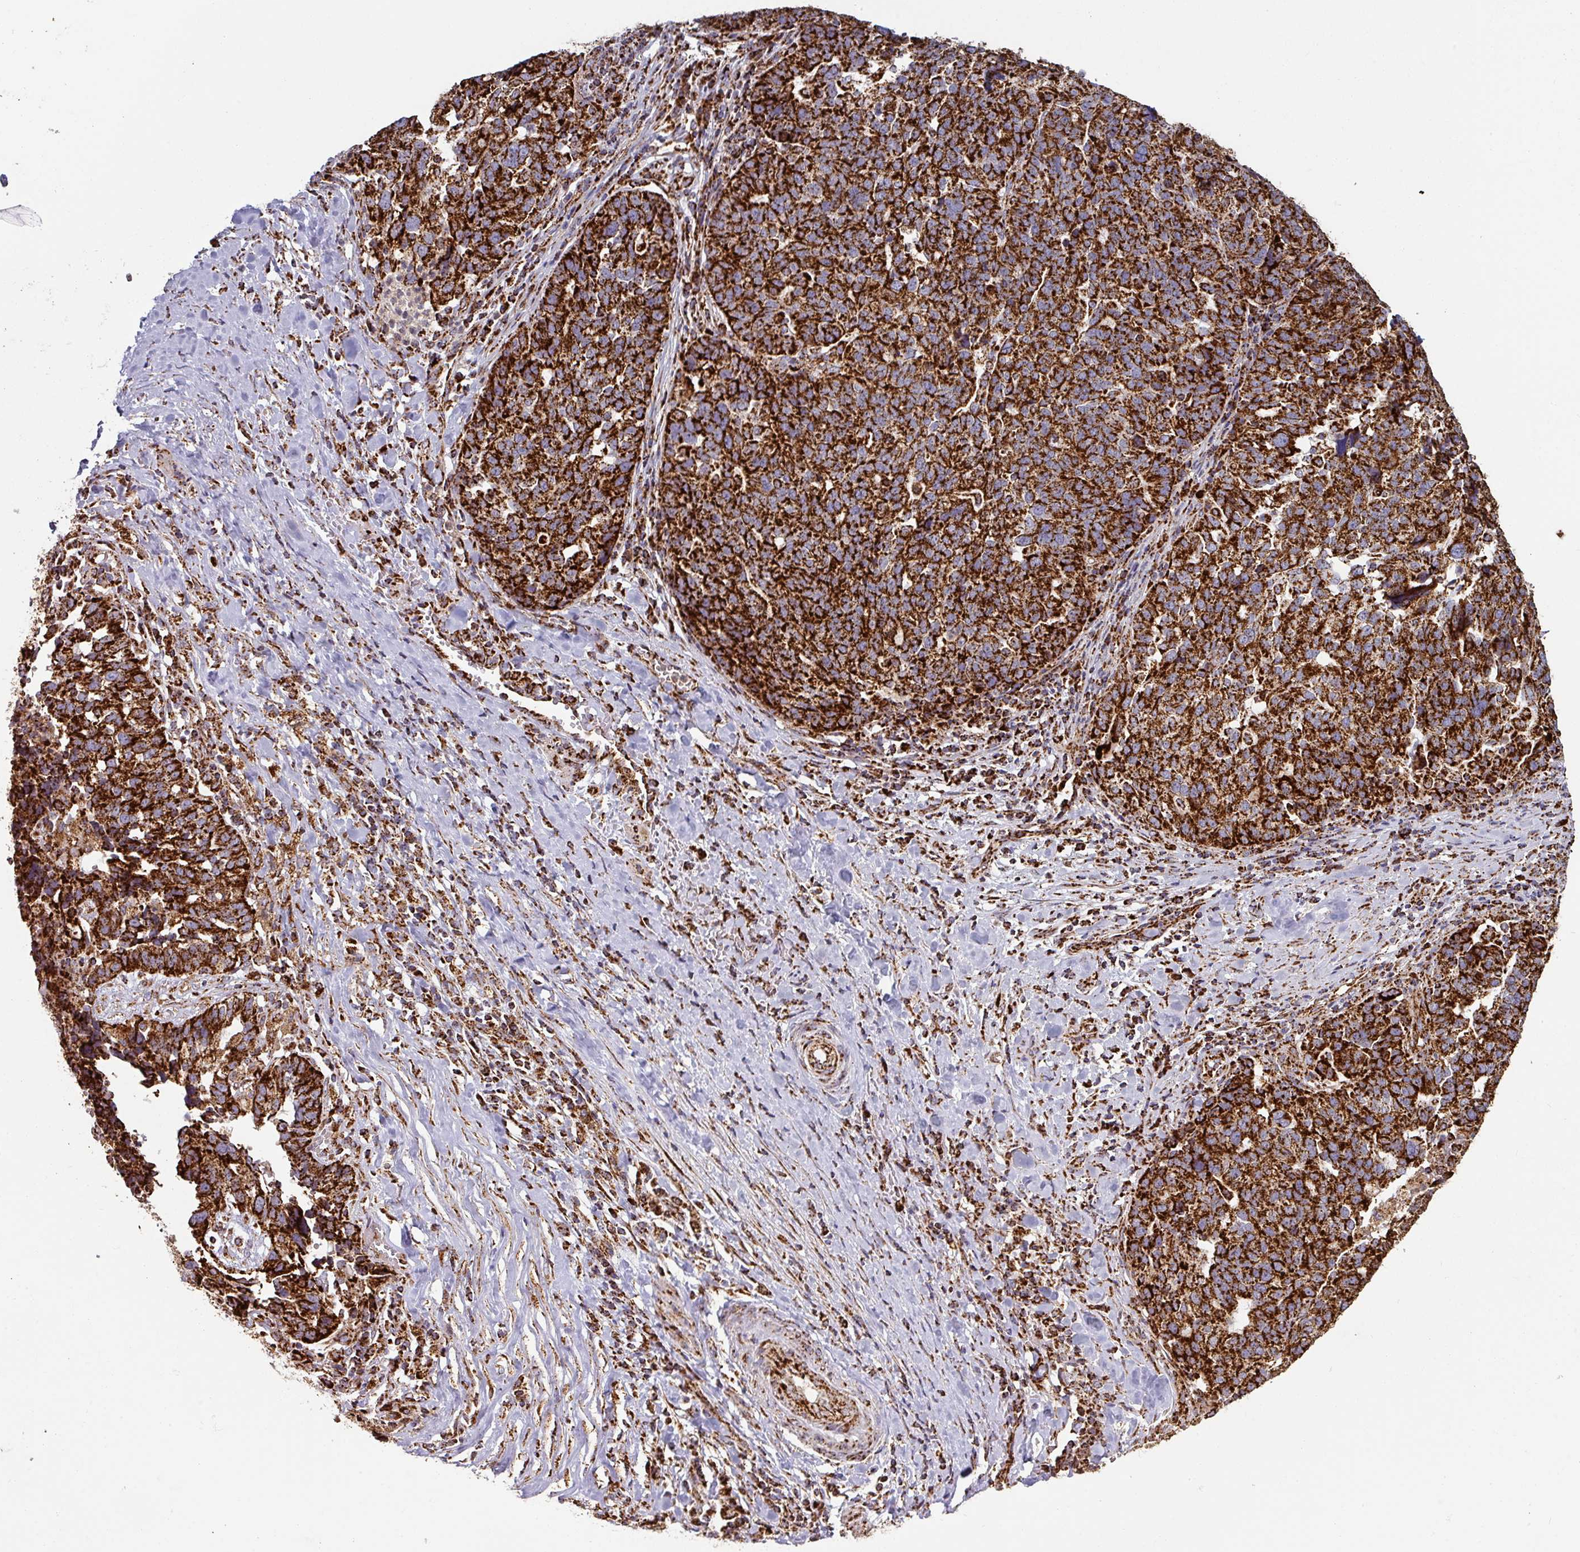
{"staining": {"intensity": "strong", "quantity": ">75%", "location": "cytoplasmic/membranous"}, "tissue": "ovarian cancer", "cell_type": "Tumor cells", "image_type": "cancer", "snomed": [{"axis": "morphology", "description": "Cystadenocarcinoma, serous, NOS"}, {"axis": "topography", "description": "Ovary"}], "caption": "There is high levels of strong cytoplasmic/membranous positivity in tumor cells of ovarian serous cystadenocarcinoma, as demonstrated by immunohistochemical staining (brown color).", "gene": "TRAP1", "patient": {"sex": "female", "age": 59}}